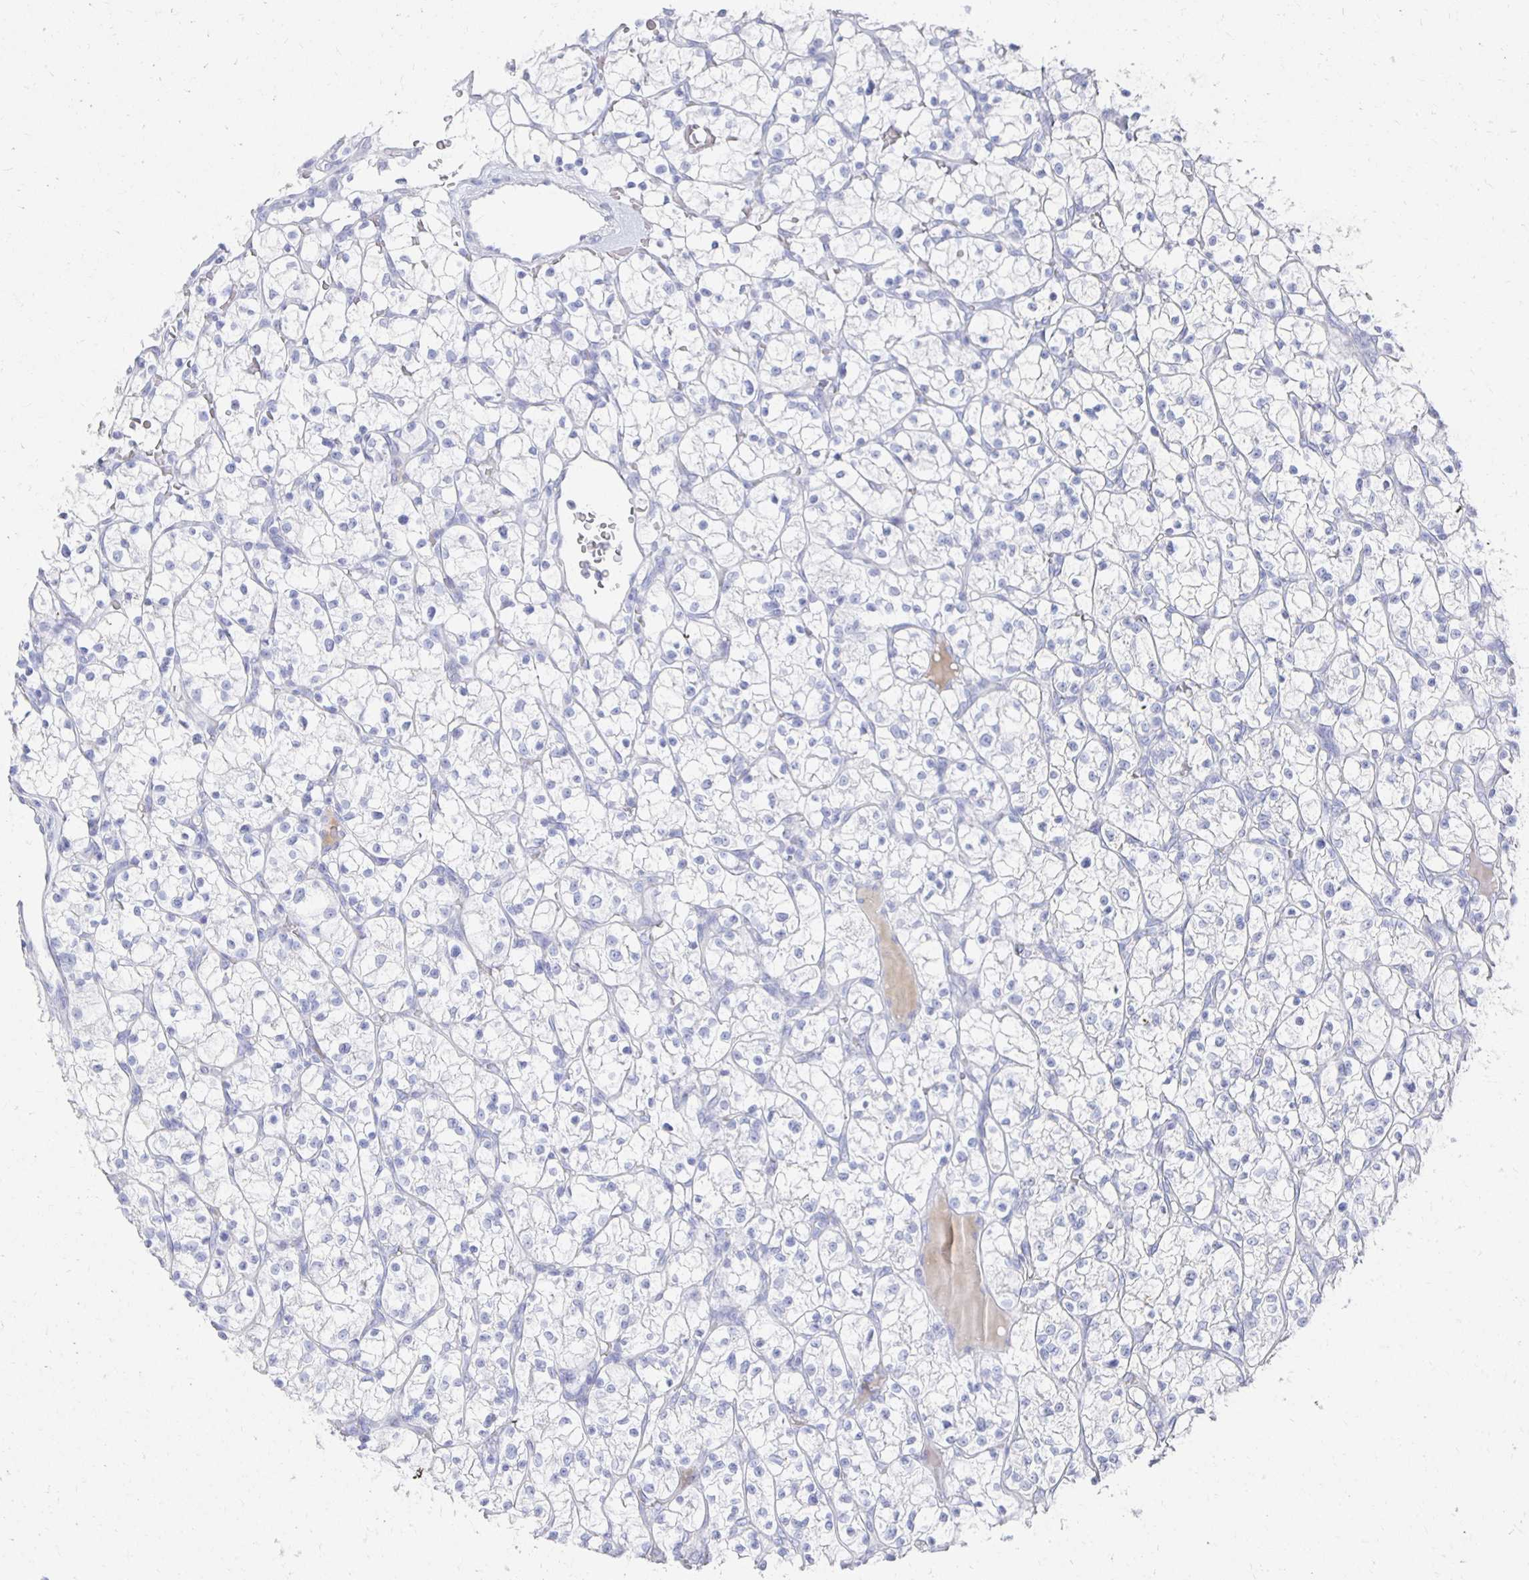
{"staining": {"intensity": "negative", "quantity": "none", "location": "none"}, "tissue": "renal cancer", "cell_type": "Tumor cells", "image_type": "cancer", "snomed": [{"axis": "morphology", "description": "Adenocarcinoma, NOS"}, {"axis": "topography", "description": "Kidney"}], "caption": "Micrograph shows no protein expression in tumor cells of renal cancer (adenocarcinoma) tissue.", "gene": "PRDM7", "patient": {"sex": "female", "age": 64}}